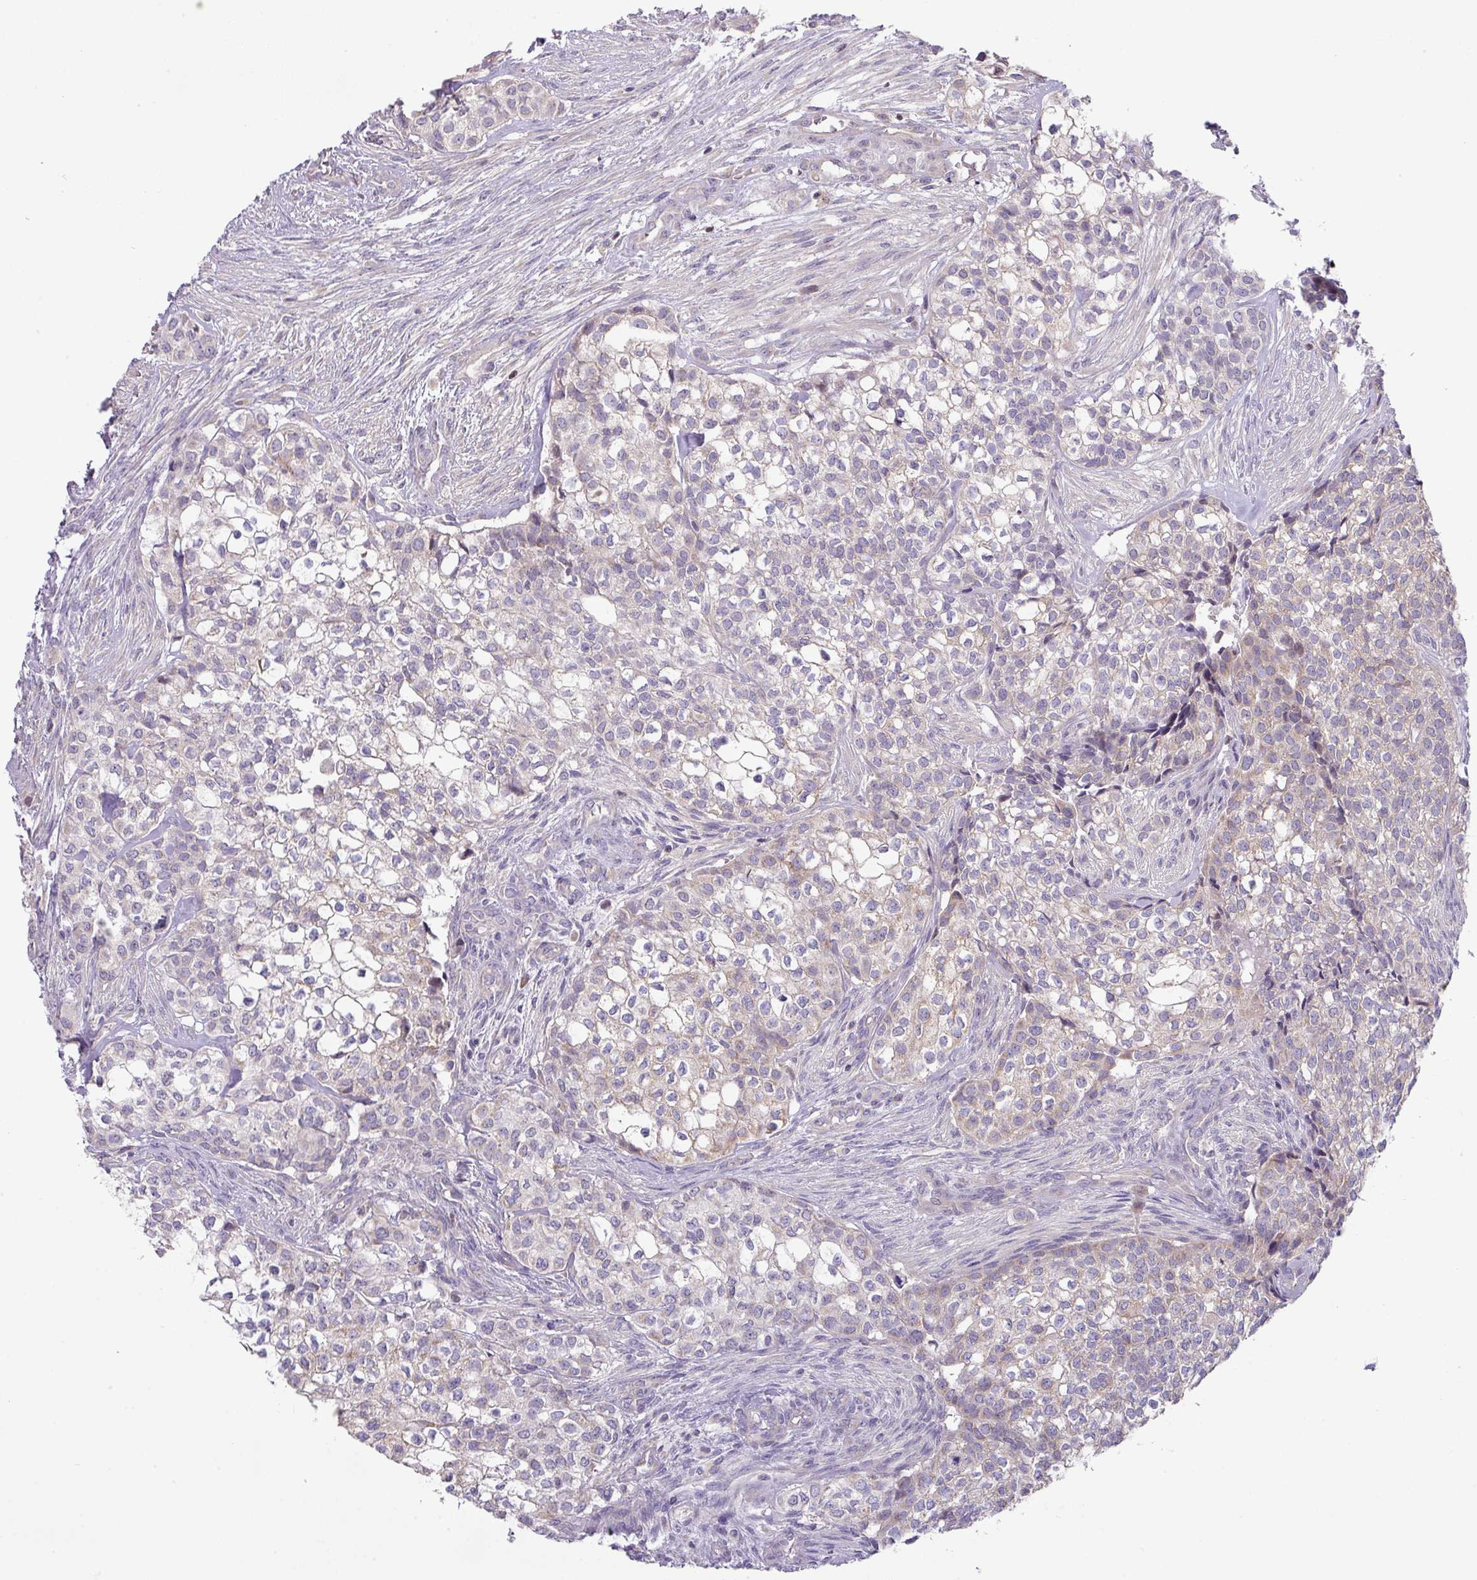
{"staining": {"intensity": "negative", "quantity": "none", "location": "none"}, "tissue": "head and neck cancer", "cell_type": "Tumor cells", "image_type": "cancer", "snomed": [{"axis": "morphology", "description": "Adenocarcinoma, NOS"}, {"axis": "topography", "description": "Head-Neck"}], "caption": "High power microscopy image of an immunohistochemistry (IHC) image of adenocarcinoma (head and neck), revealing no significant staining in tumor cells.", "gene": "ZNF394", "patient": {"sex": "male", "age": 81}}